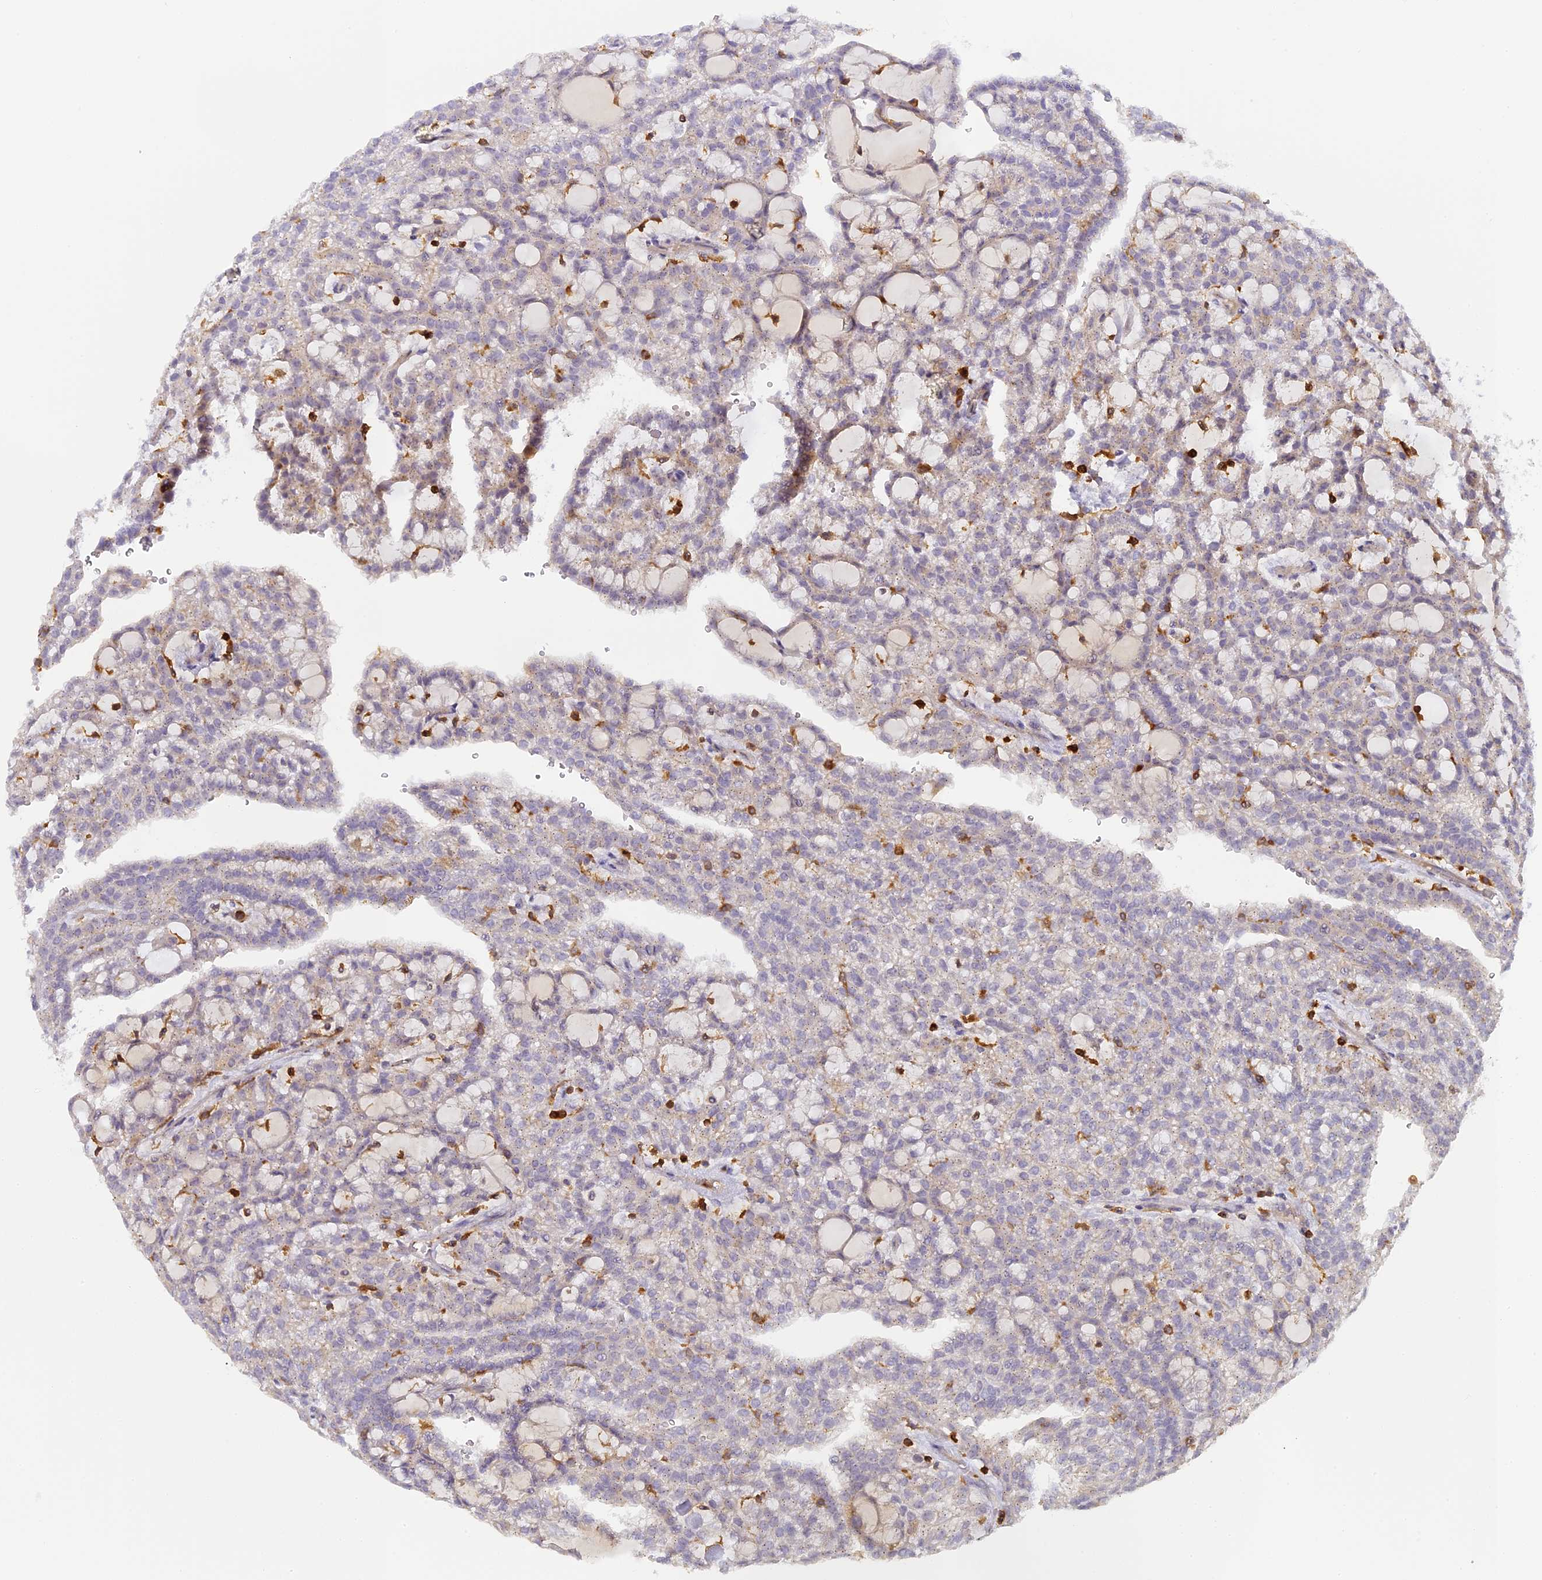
{"staining": {"intensity": "negative", "quantity": "none", "location": "none"}, "tissue": "renal cancer", "cell_type": "Tumor cells", "image_type": "cancer", "snomed": [{"axis": "morphology", "description": "Adenocarcinoma, NOS"}, {"axis": "topography", "description": "Kidney"}], "caption": "Photomicrograph shows no protein positivity in tumor cells of renal cancer (adenocarcinoma) tissue. The staining is performed using DAB (3,3'-diaminobenzidine) brown chromogen with nuclei counter-stained in using hematoxylin.", "gene": "FYB1", "patient": {"sex": "male", "age": 63}}